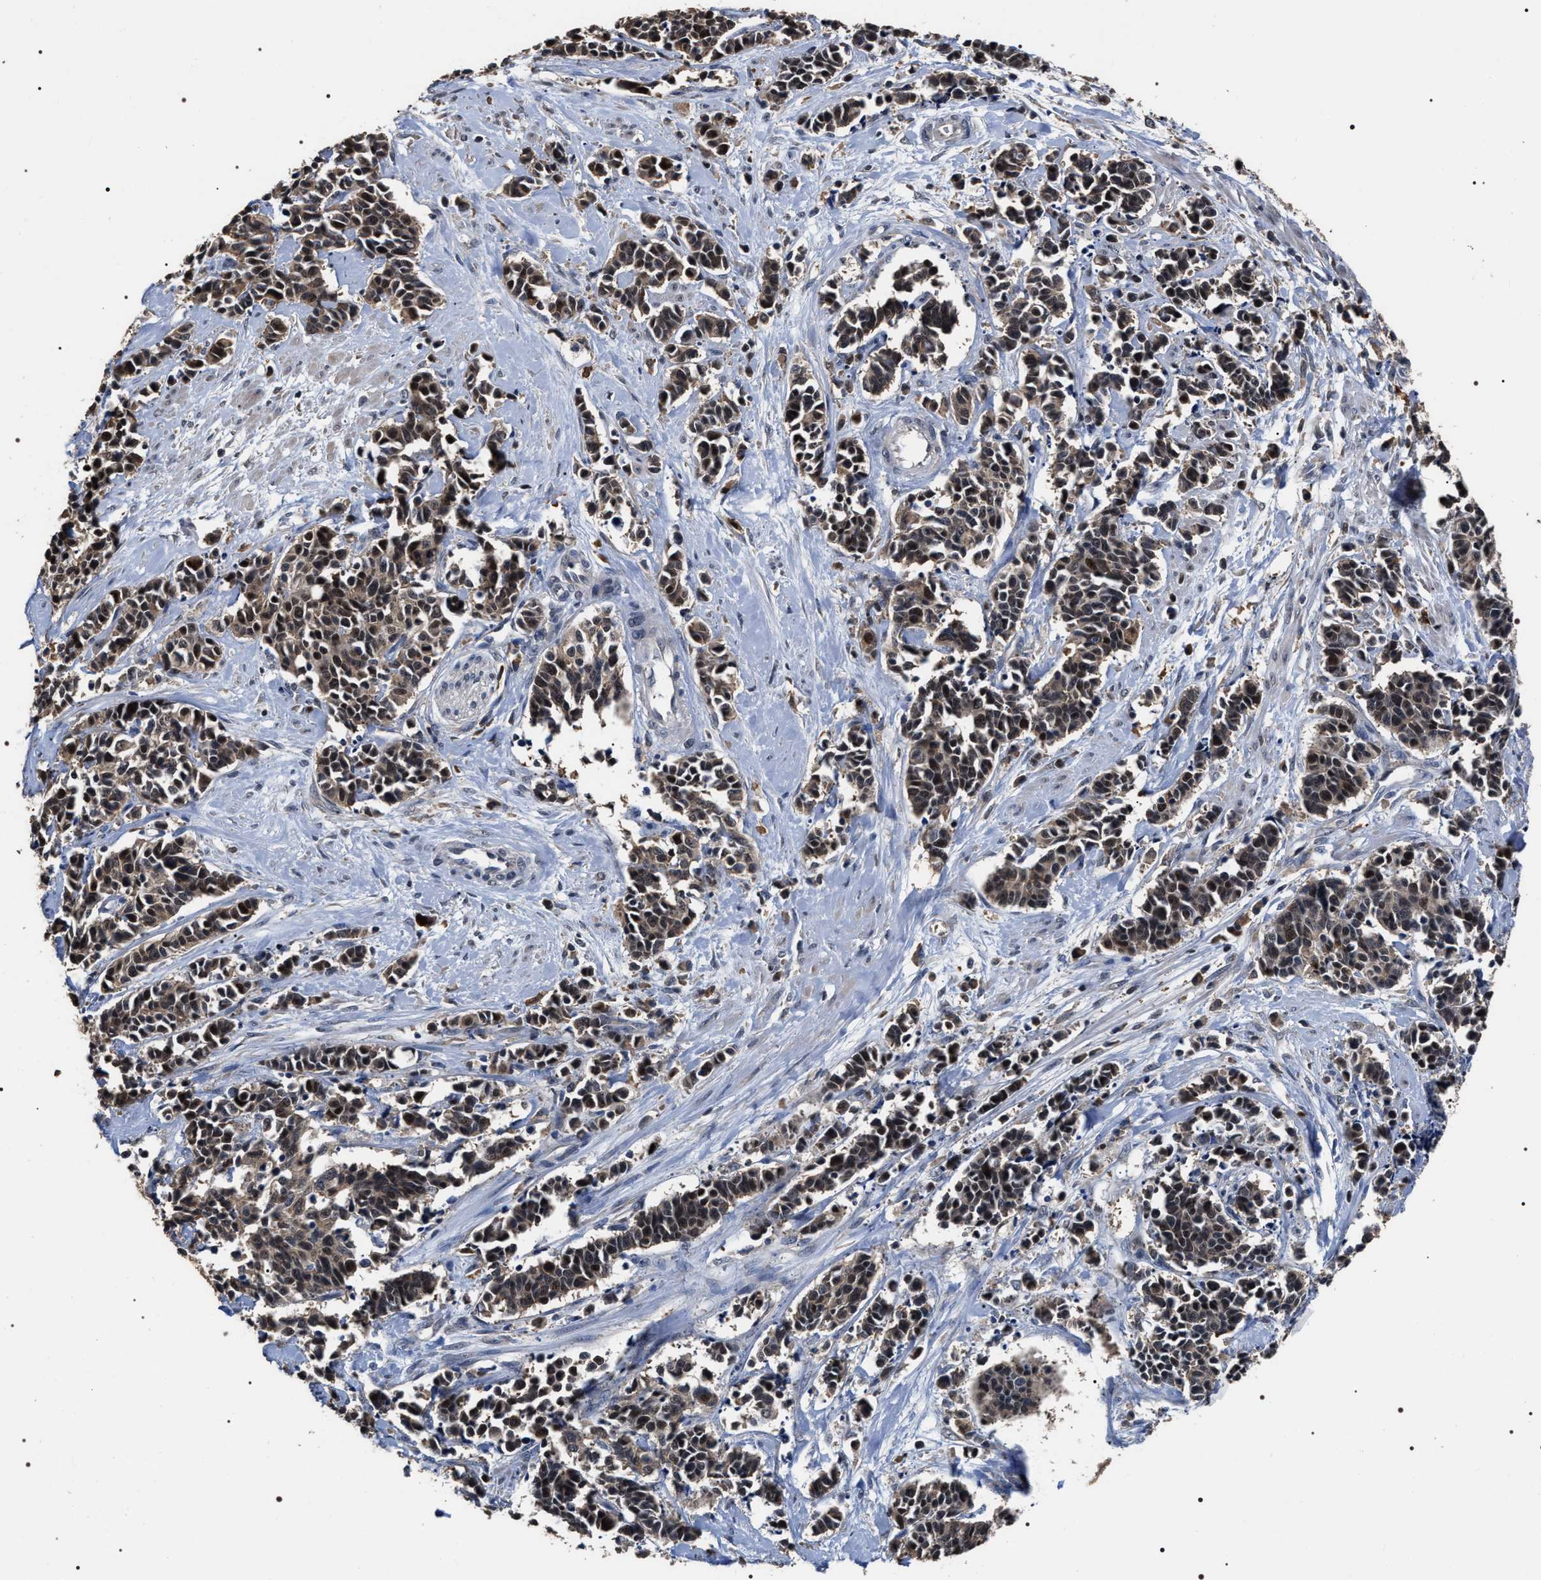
{"staining": {"intensity": "strong", "quantity": ">75%", "location": "cytoplasmic/membranous,nuclear"}, "tissue": "cervical cancer", "cell_type": "Tumor cells", "image_type": "cancer", "snomed": [{"axis": "morphology", "description": "Squamous cell carcinoma, NOS"}, {"axis": "topography", "description": "Cervix"}], "caption": "This histopathology image reveals IHC staining of human cervical cancer (squamous cell carcinoma), with high strong cytoplasmic/membranous and nuclear positivity in approximately >75% of tumor cells.", "gene": "UPF3A", "patient": {"sex": "female", "age": 35}}